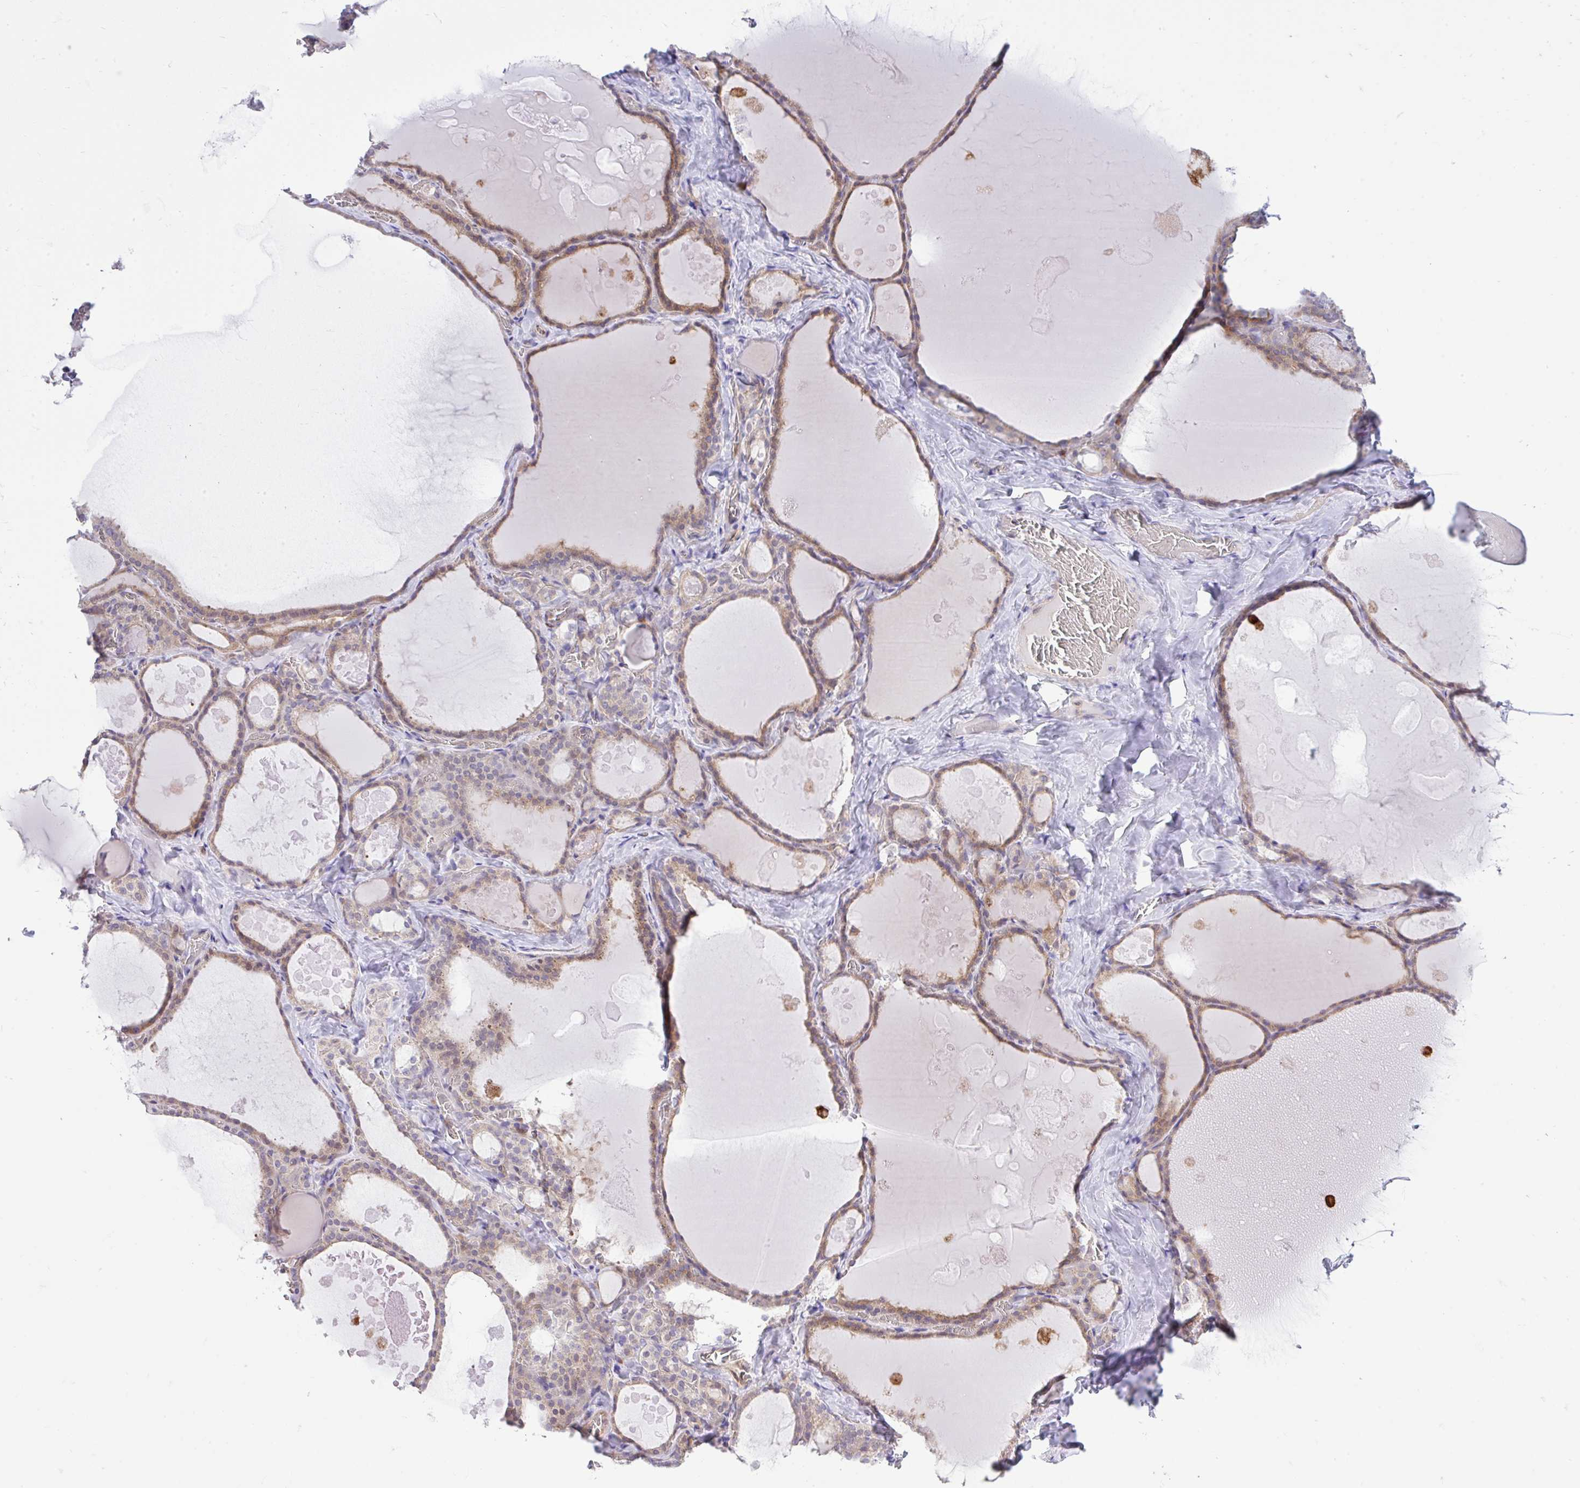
{"staining": {"intensity": "moderate", "quantity": ">75%", "location": "cytoplasmic/membranous"}, "tissue": "thyroid gland", "cell_type": "Glandular cells", "image_type": "normal", "snomed": [{"axis": "morphology", "description": "Normal tissue, NOS"}, {"axis": "topography", "description": "Thyroid gland"}], "caption": "Thyroid gland stained with immunohistochemistry (IHC) exhibits moderate cytoplasmic/membranous expression in approximately >75% of glandular cells.", "gene": "EEF1A1", "patient": {"sex": "male", "age": 56}}